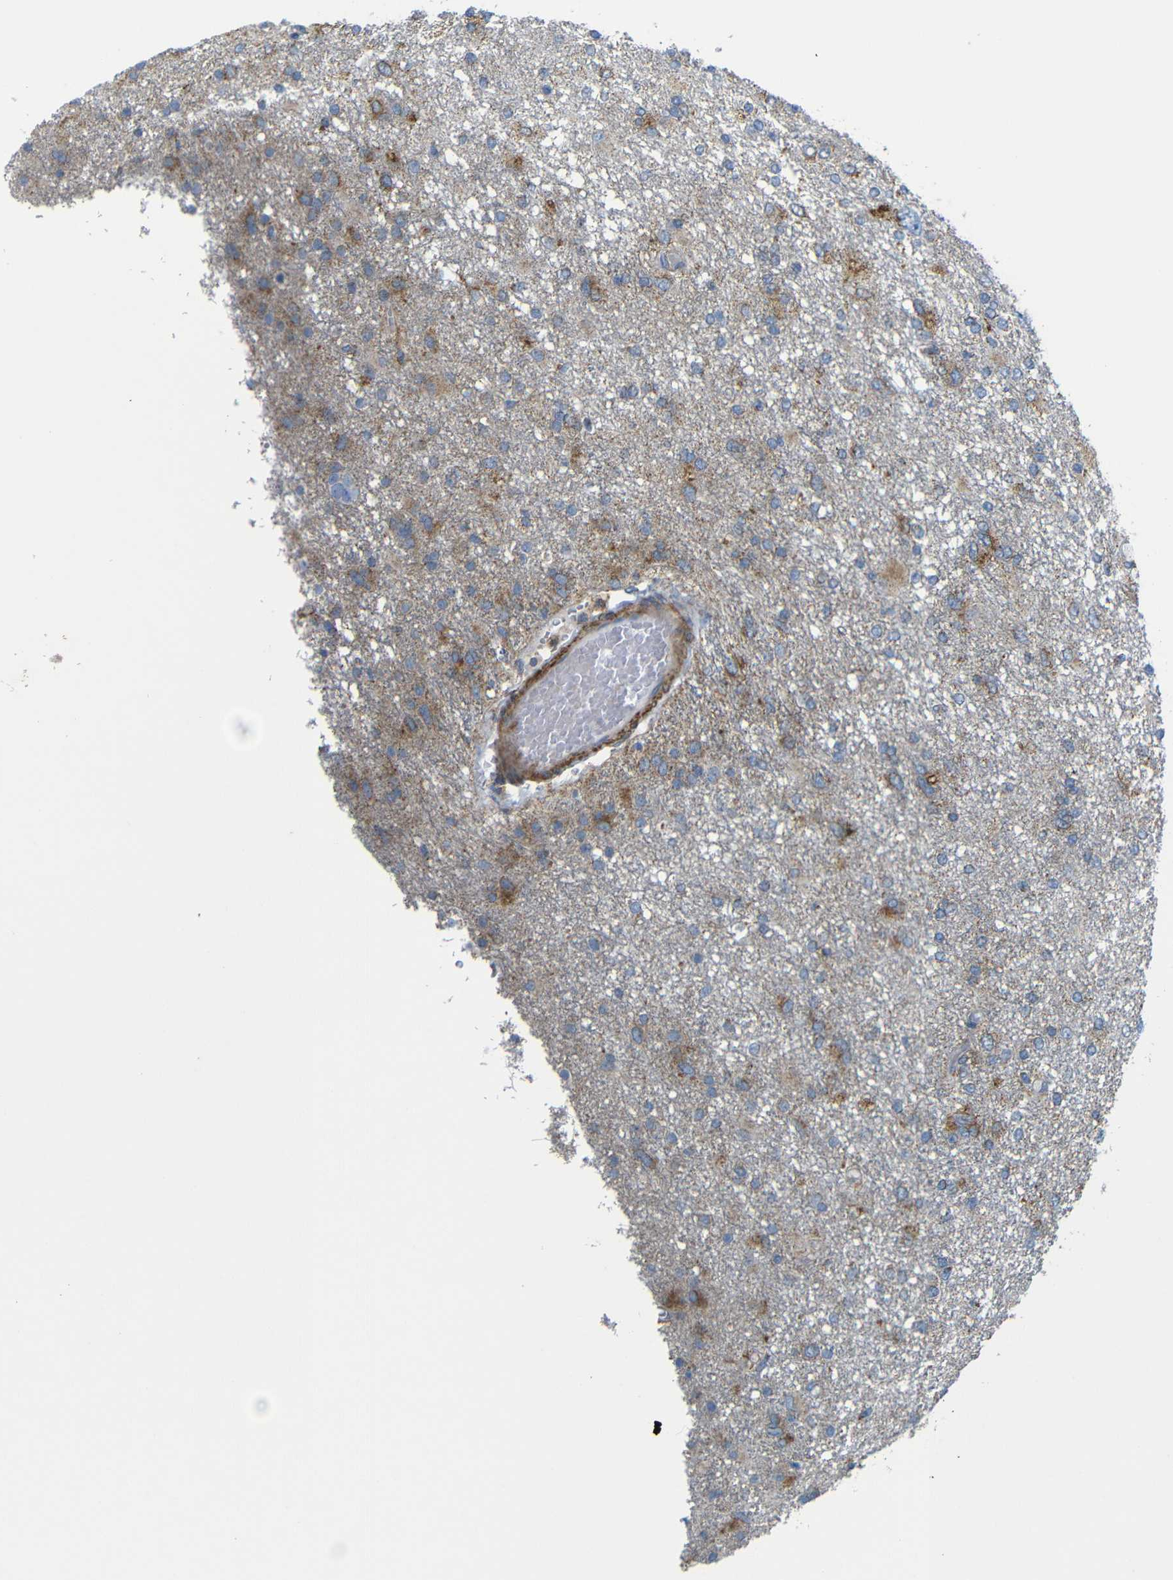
{"staining": {"intensity": "moderate", "quantity": "25%-75%", "location": "cytoplasmic/membranous"}, "tissue": "glioma", "cell_type": "Tumor cells", "image_type": "cancer", "snomed": [{"axis": "morphology", "description": "Glioma, malignant, High grade"}, {"axis": "topography", "description": "Brain"}], "caption": "Immunohistochemistry (DAB) staining of human malignant high-grade glioma exhibits moderate cytoplasmic/membranous protein staining in about 25%-75% of tumor cells. The staining is performed using DAB brown chromogen to label protein expression. The nuclei are counter-stained blue using hematoxylin.", "gene": "FAM171B", "patient": {"sex": "female", "age": 59}}